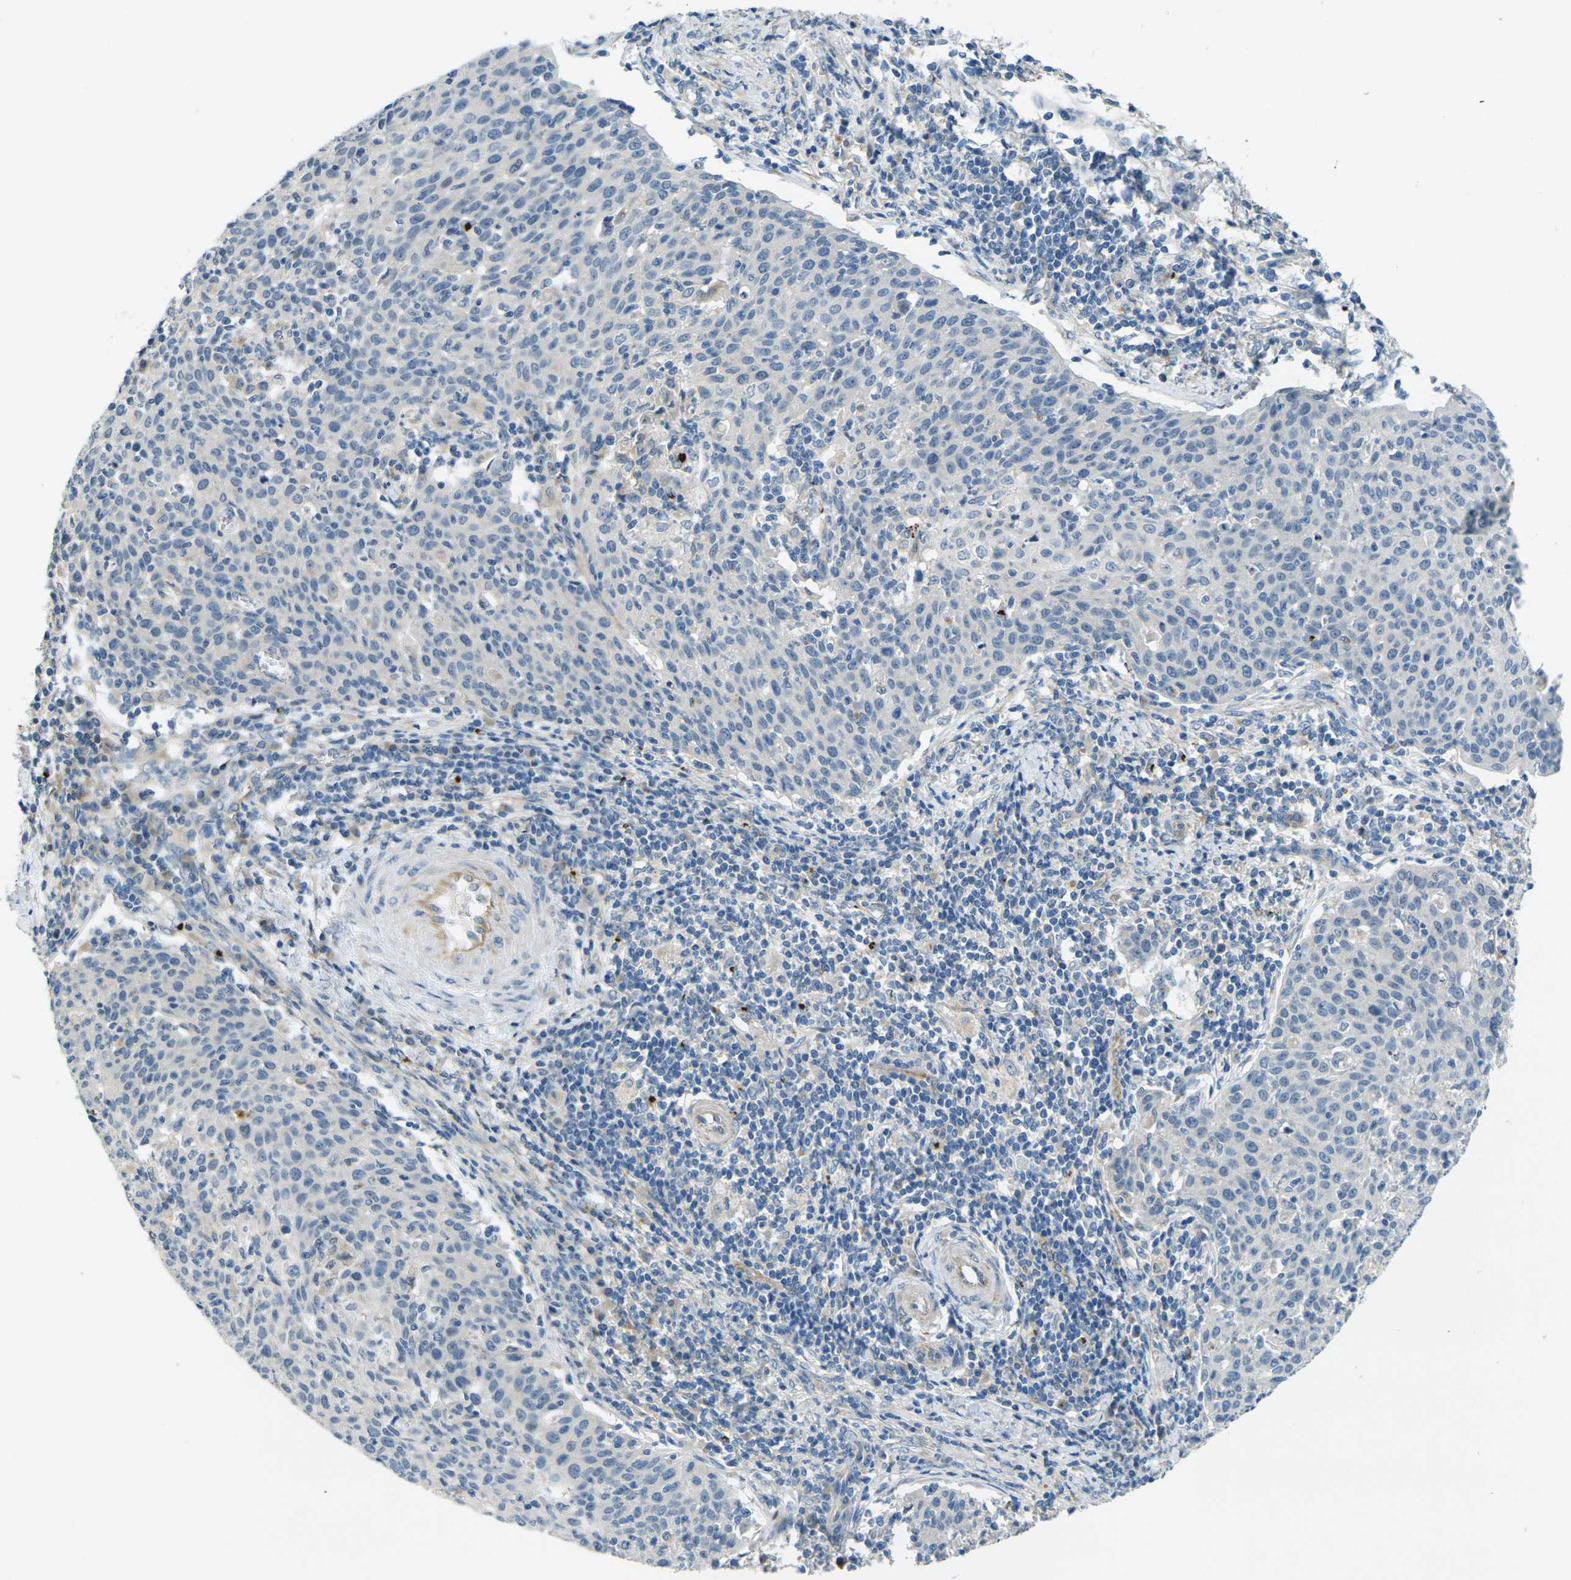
{"staining": {"intensity": "negative", "quantity": "none", "location": "none"}, "tissue": "cervical cancer", "cell_type": "Tumor cells", "image_type": "cancer", "snomed": [{"axis": "morphology", "description": "Squamous cell carcinoma, NOS"}, {"axis": "topography", "description": "Cervix"}], "caption": "High power microscopy image of an immunohistochemistry (IHC) image of cervical squamous cell carcinoma, revealing no significant positivity in tumor cells.", "gene": "CYP2C8", "patient": {"sex": "female", "age": 38}}